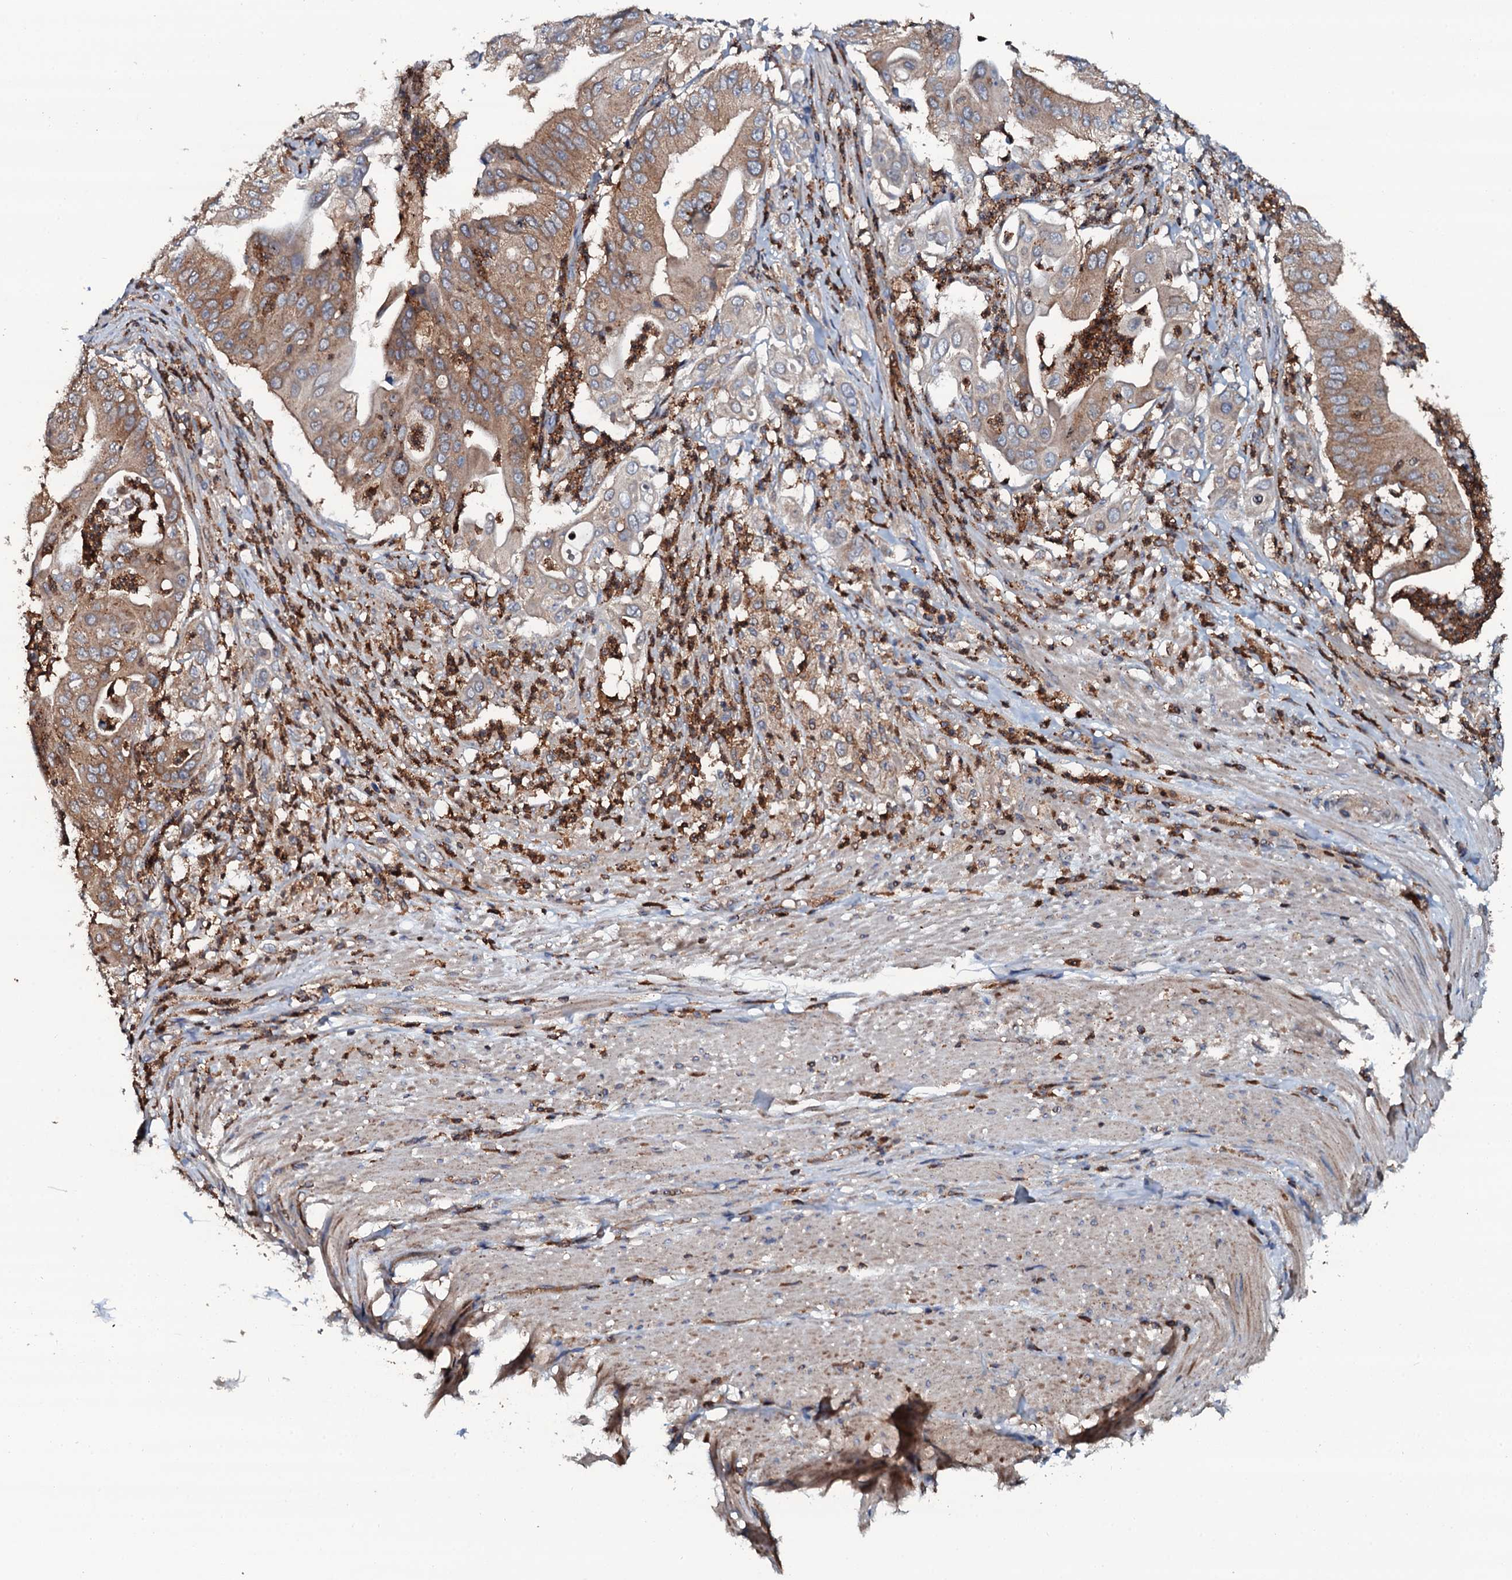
{"staining": {"intensity": "moderate", "quantity": ">75%", "location": "cytoplasmic/membranous"}, "tissue": "pancreatic cancer", "cell_type": "Tumor cells", "image_type": "cancer", "snomed": [{"axis": "morphology", "description": "Adenocarcinoma, NOS"}, {"axis": "topography", "description": "Pancreas"}], "caption": "Adenocarcinoma (pancreatic) was stained to show a protein in brown. There is medium levels of moderate cytoplasmic/membranous expression in about >75% of tumor cells.", "gene": "GRK2", "patient": {"sex": "female", "age": 77}}